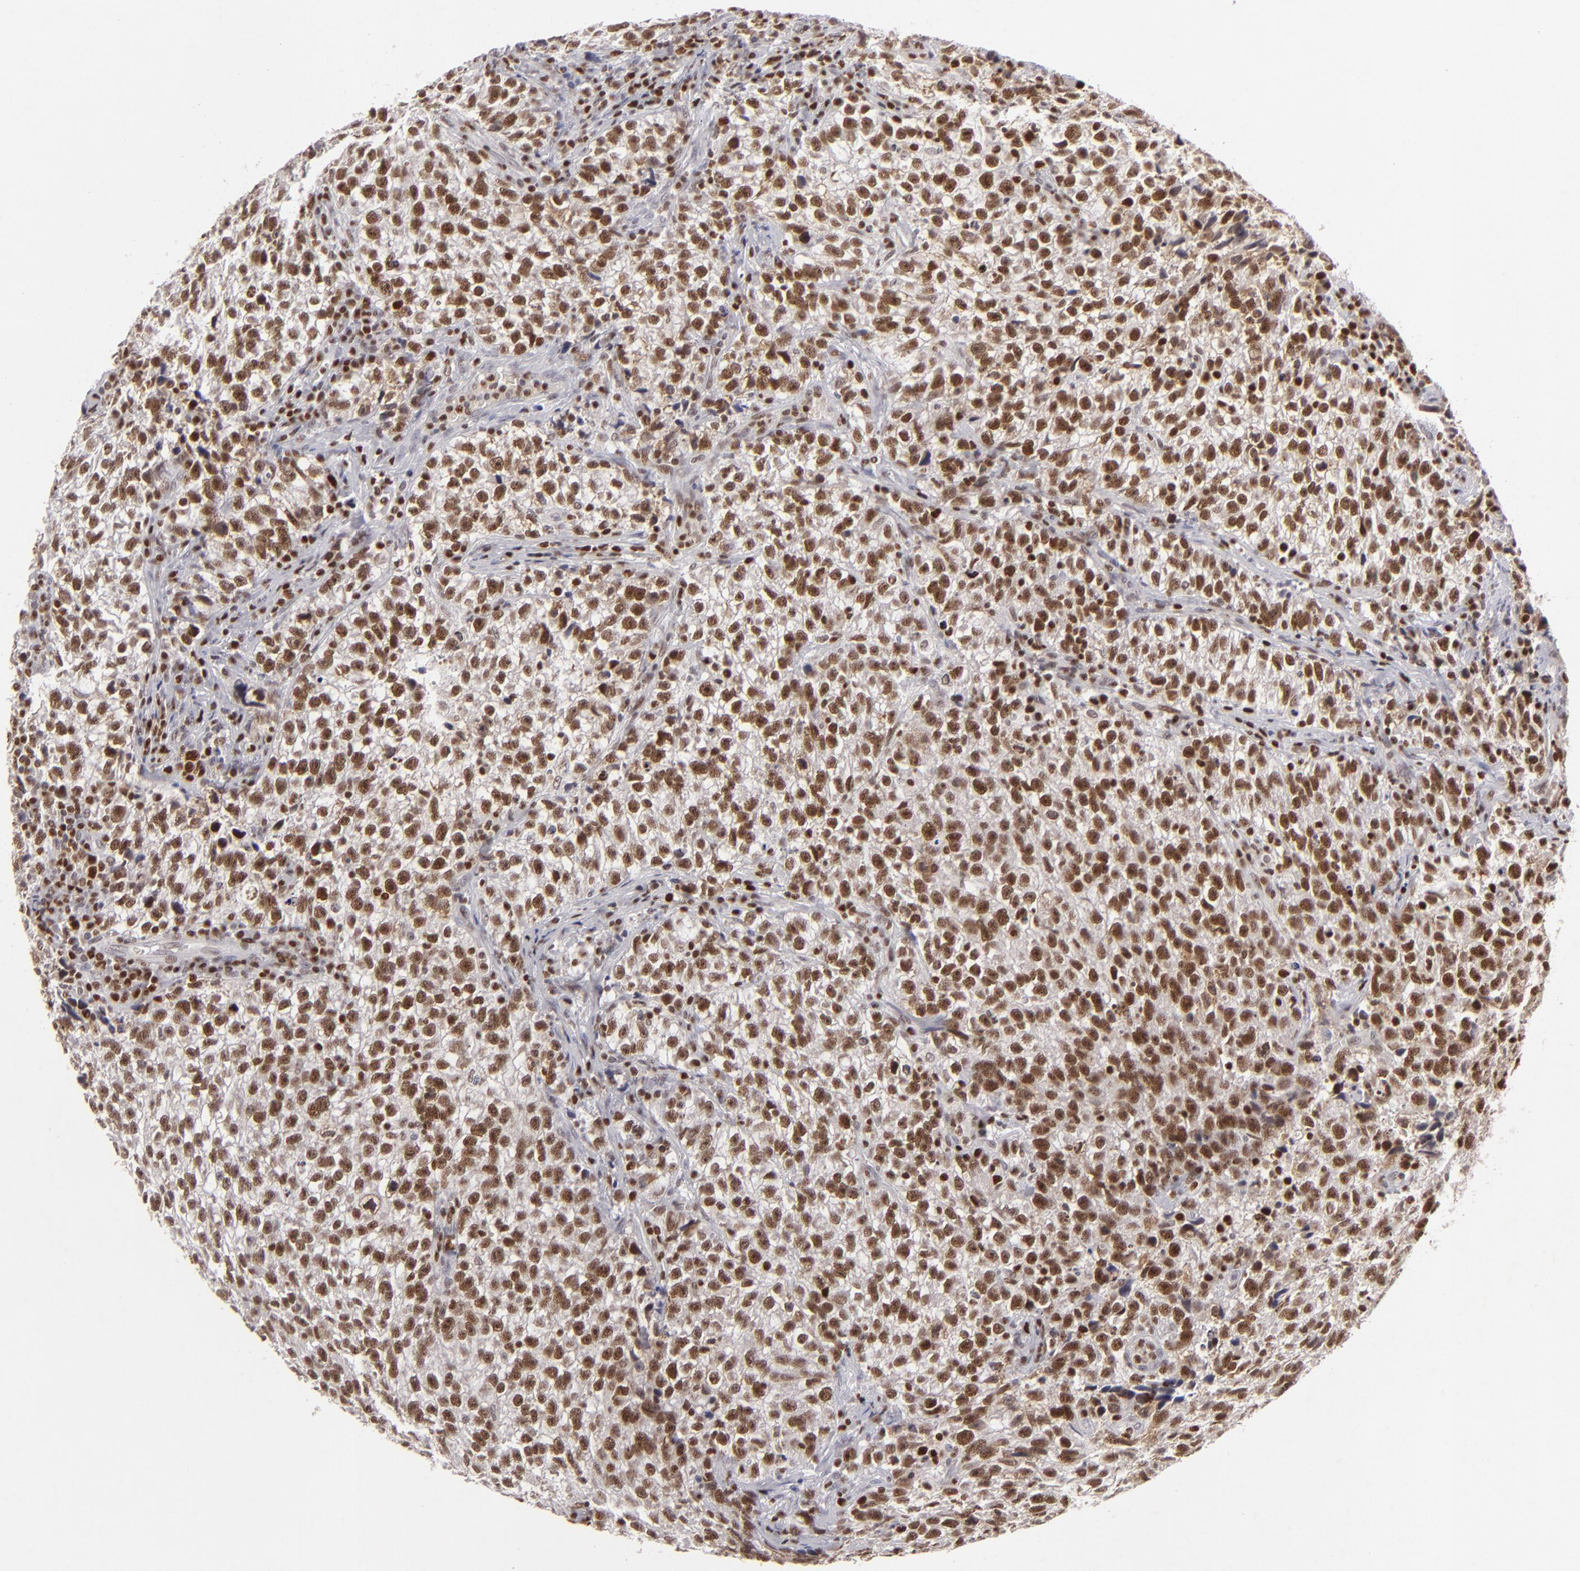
{"staining": {"intensity": "strong", "quantity": ">75%", "location": "nuclear"}, "tissue": "testis cancer", "cell_type": "Tumor cells", "image_type": "cancer", "snomed": [{"axis": "morphology", "description": "Seminoma, NOS"}, {"axis": "topography", "description": "Testis"}], "caption": "The image demonstrates staining of testis cancer, revealing strong nuclear protein staining (brown color) within tumor cells. The staining was performed using DAB to visualize the protein expression in brown, while the nuclei were stained in blue with hematoxylin (Magnification: 20x).", "gene": "FEN1", "patient": {"sex": "male", "age": 38}}